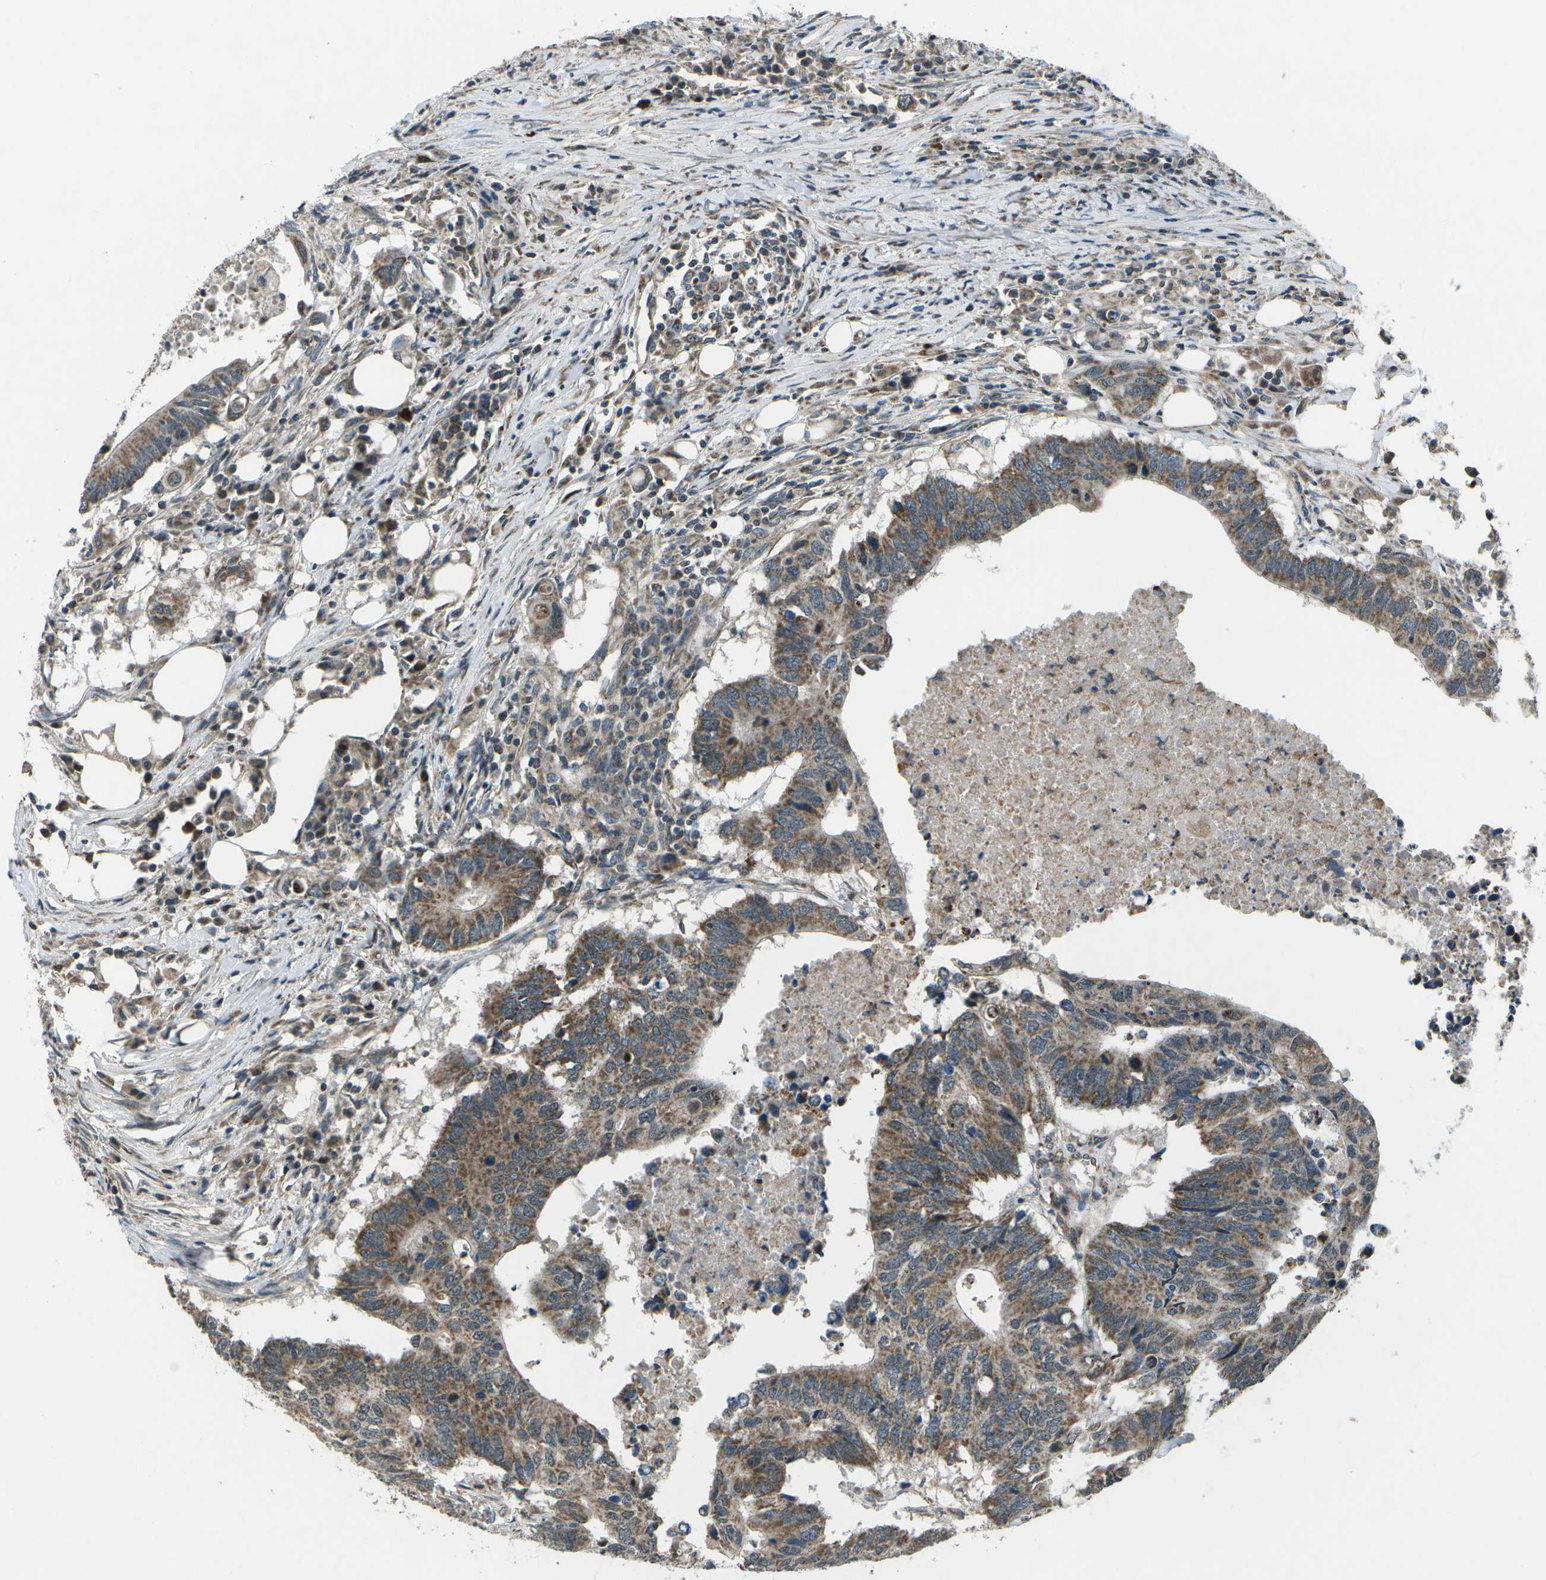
{"staining": {"intensity": "moderate", "quantity": ">75%", "location": "cytoplasmic/membranous"}, "tissue": "colorectal cancer", "cell_type": "Tumor cells", "image_type": "cancer", "snomed": [{"axis": "morphology", "description": "Adenocarcinoma, NOS"}, {"axis": "topography", "description": "Colon"}], "caption": "High-power microscopy captured an IHC histopathology image of colorectal cancer (adenocarcinoma), revealing moderate cytoplasmic/membranous expression in about >75% of tumor cells.", "gene": "EIF2AK1", "patient": {"sex": "male", "age": 71}}